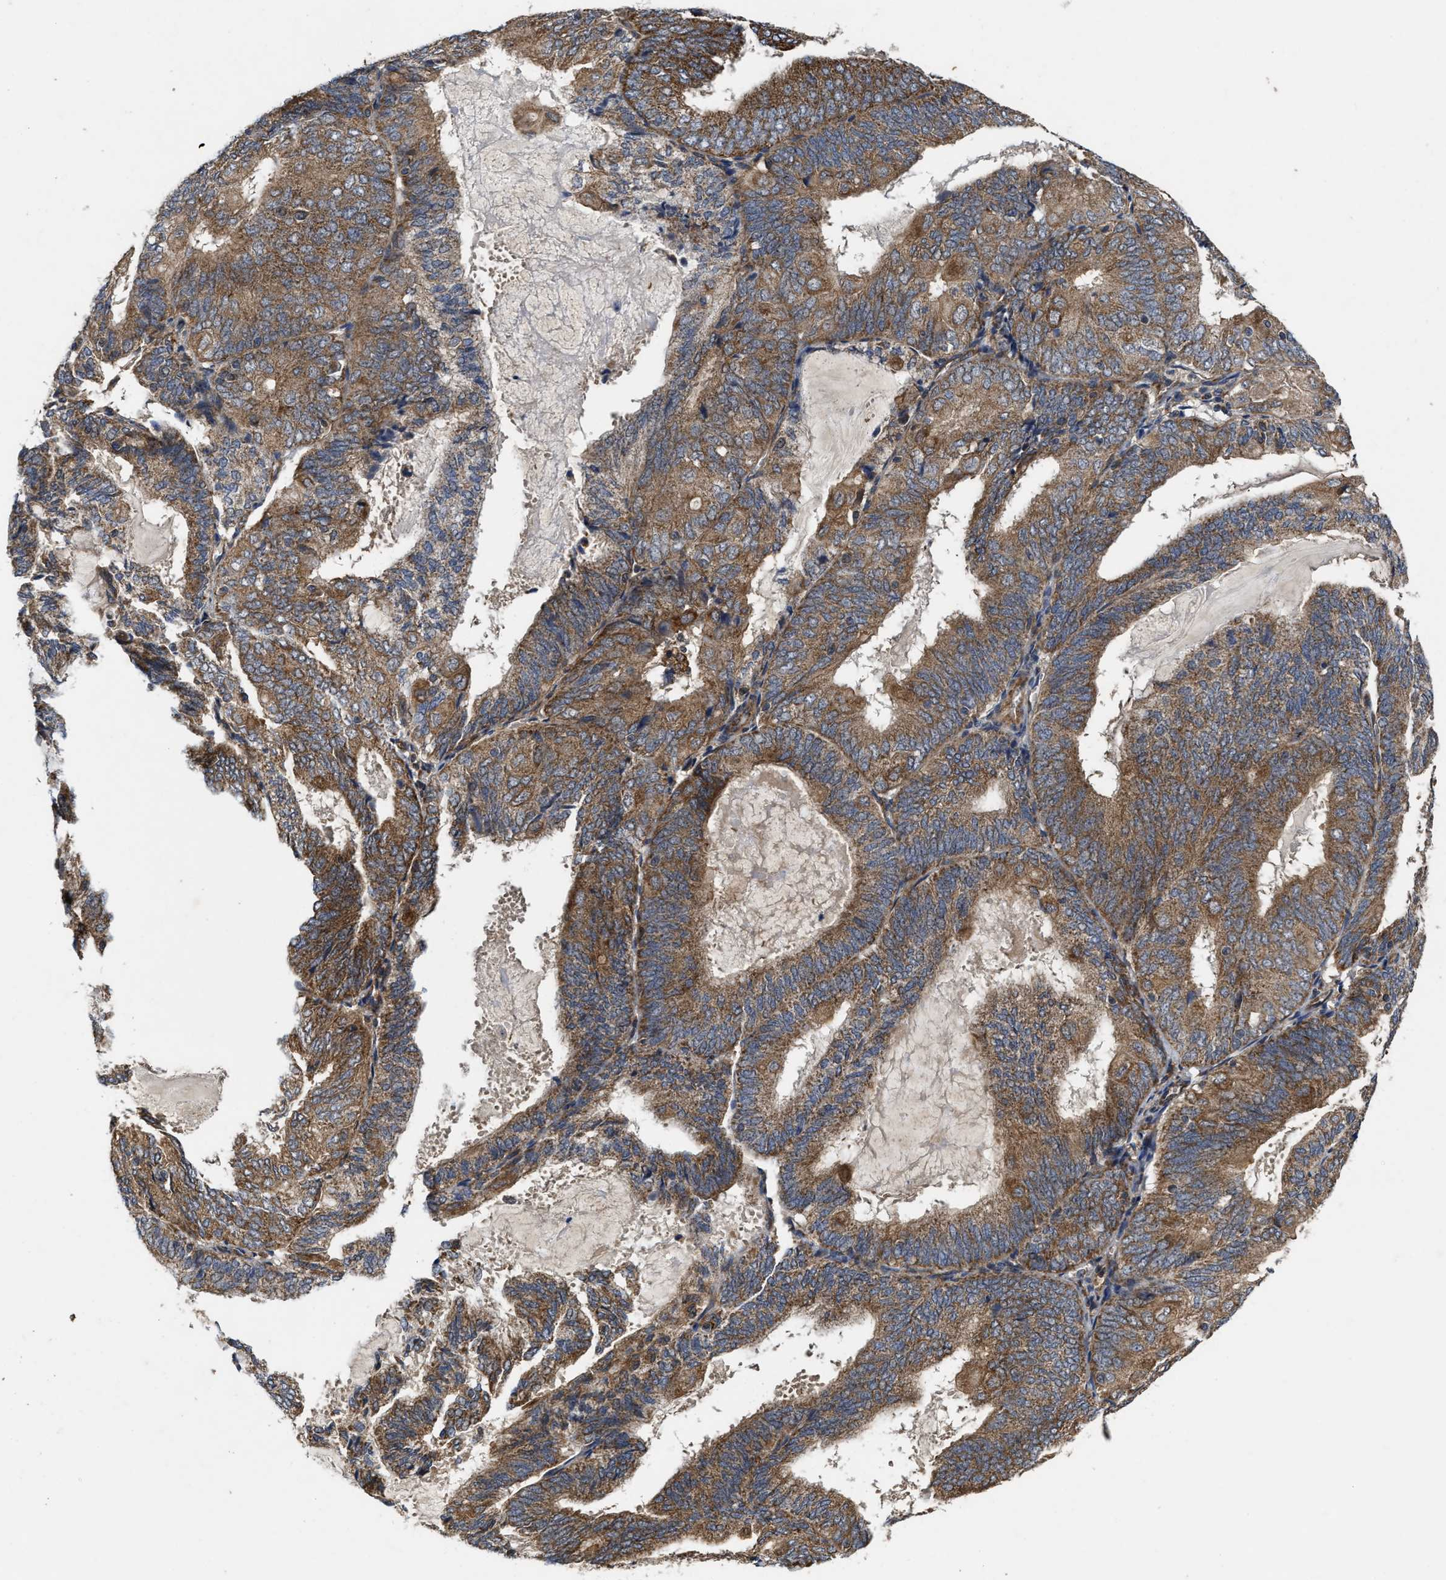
{"staining": {"intensity": "moderate", "quantity": ">75%", "location": "cytoplasmic/membranous"}, "tissue": "endometrial cancer", "cell_type": "Tumor cells", "image_type": "cancer", "snomed": [{"axis": "morphology", "description": "Adenocarcinoma, NOS"}, {"axis": "topography", "description": "Endometrium"}], "caption": "Tumor cells display medium levels of moderate cytoplasmic/membranous staining in approximately >75% of cells in human endometrial cancer.", "gene": "EFNA4", "patient": {"sex": "female", "age": 81}}